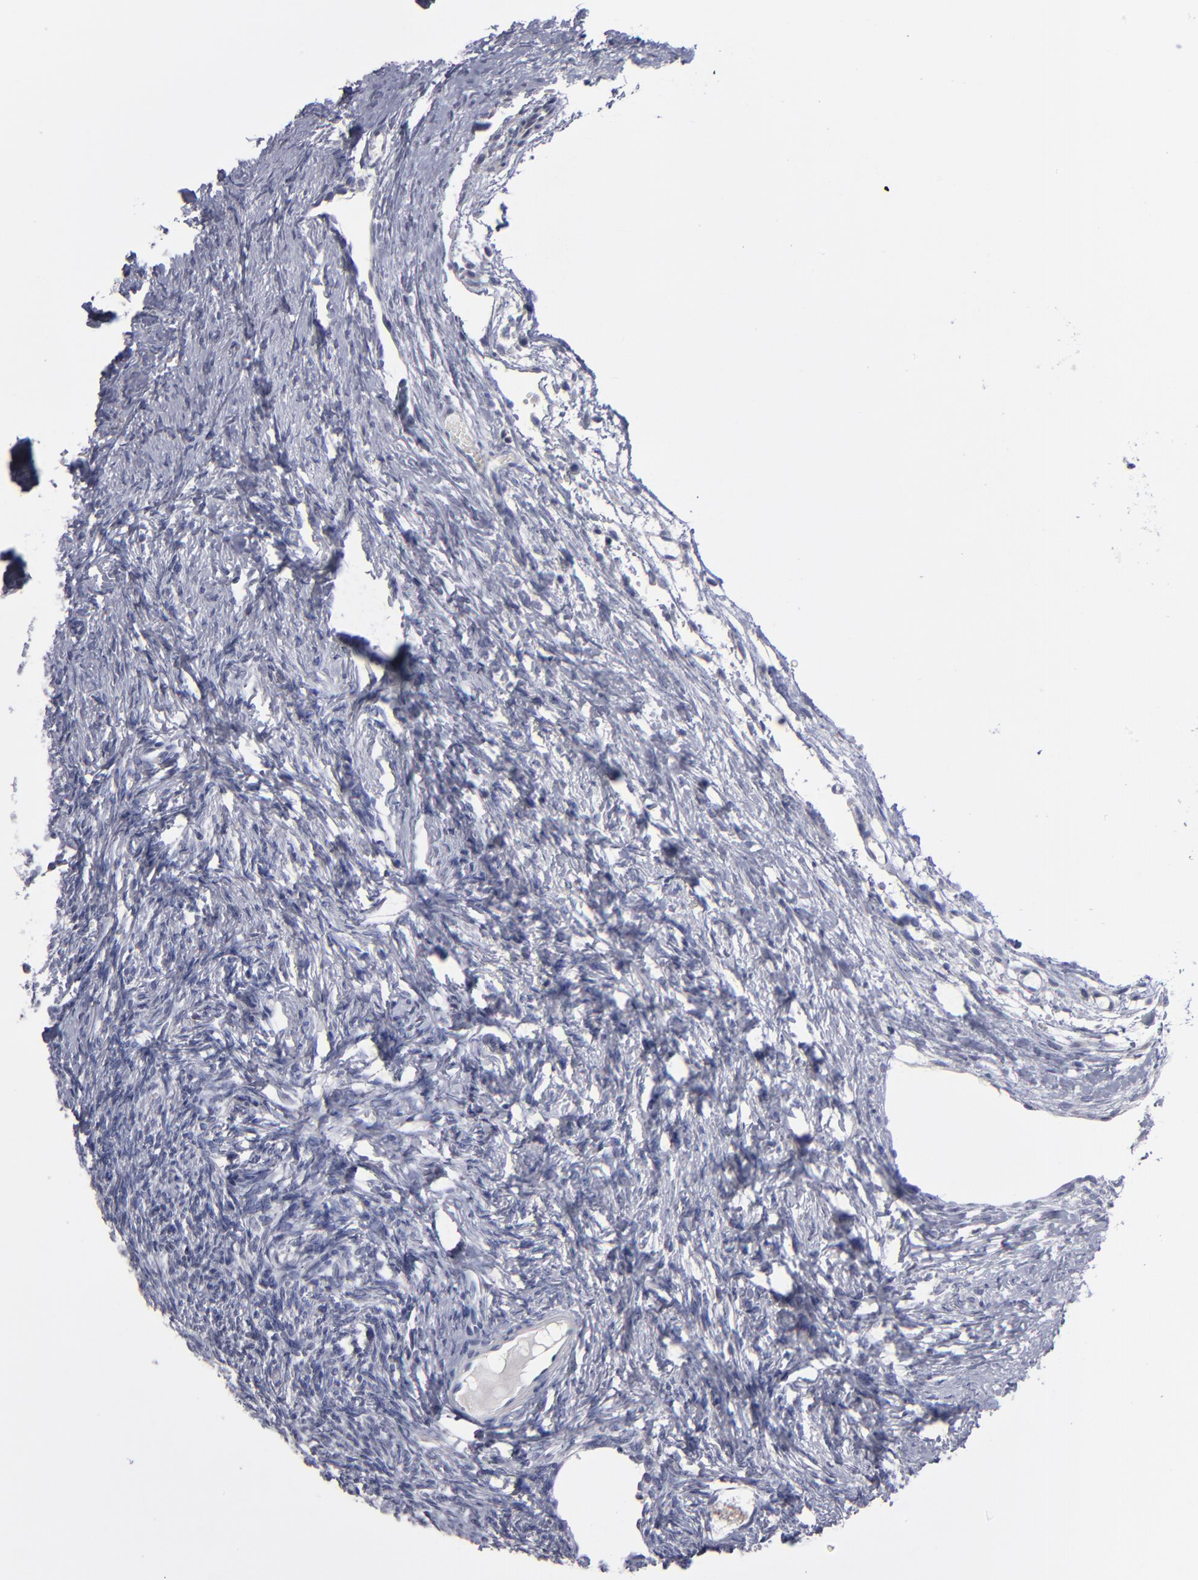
{"staining": {"intensity": "negative", "quantity": "none", "location": "none"}, "tissue": "ovary", "cell_type": "Ovarian stroma cells", "image_type": "normal", "snomed": [{"axis": "morphology", "description": "Normal tissue, NOS"}, {"axis": "topography", "description": "Ovary"}], "caption": "DAB immunohistochemical staining of unremarkable ovary reveals no significant positivity in ovarian stroma cells.", "gene": "RPH3A", "patient": {"sex": "female", "age": 32}}